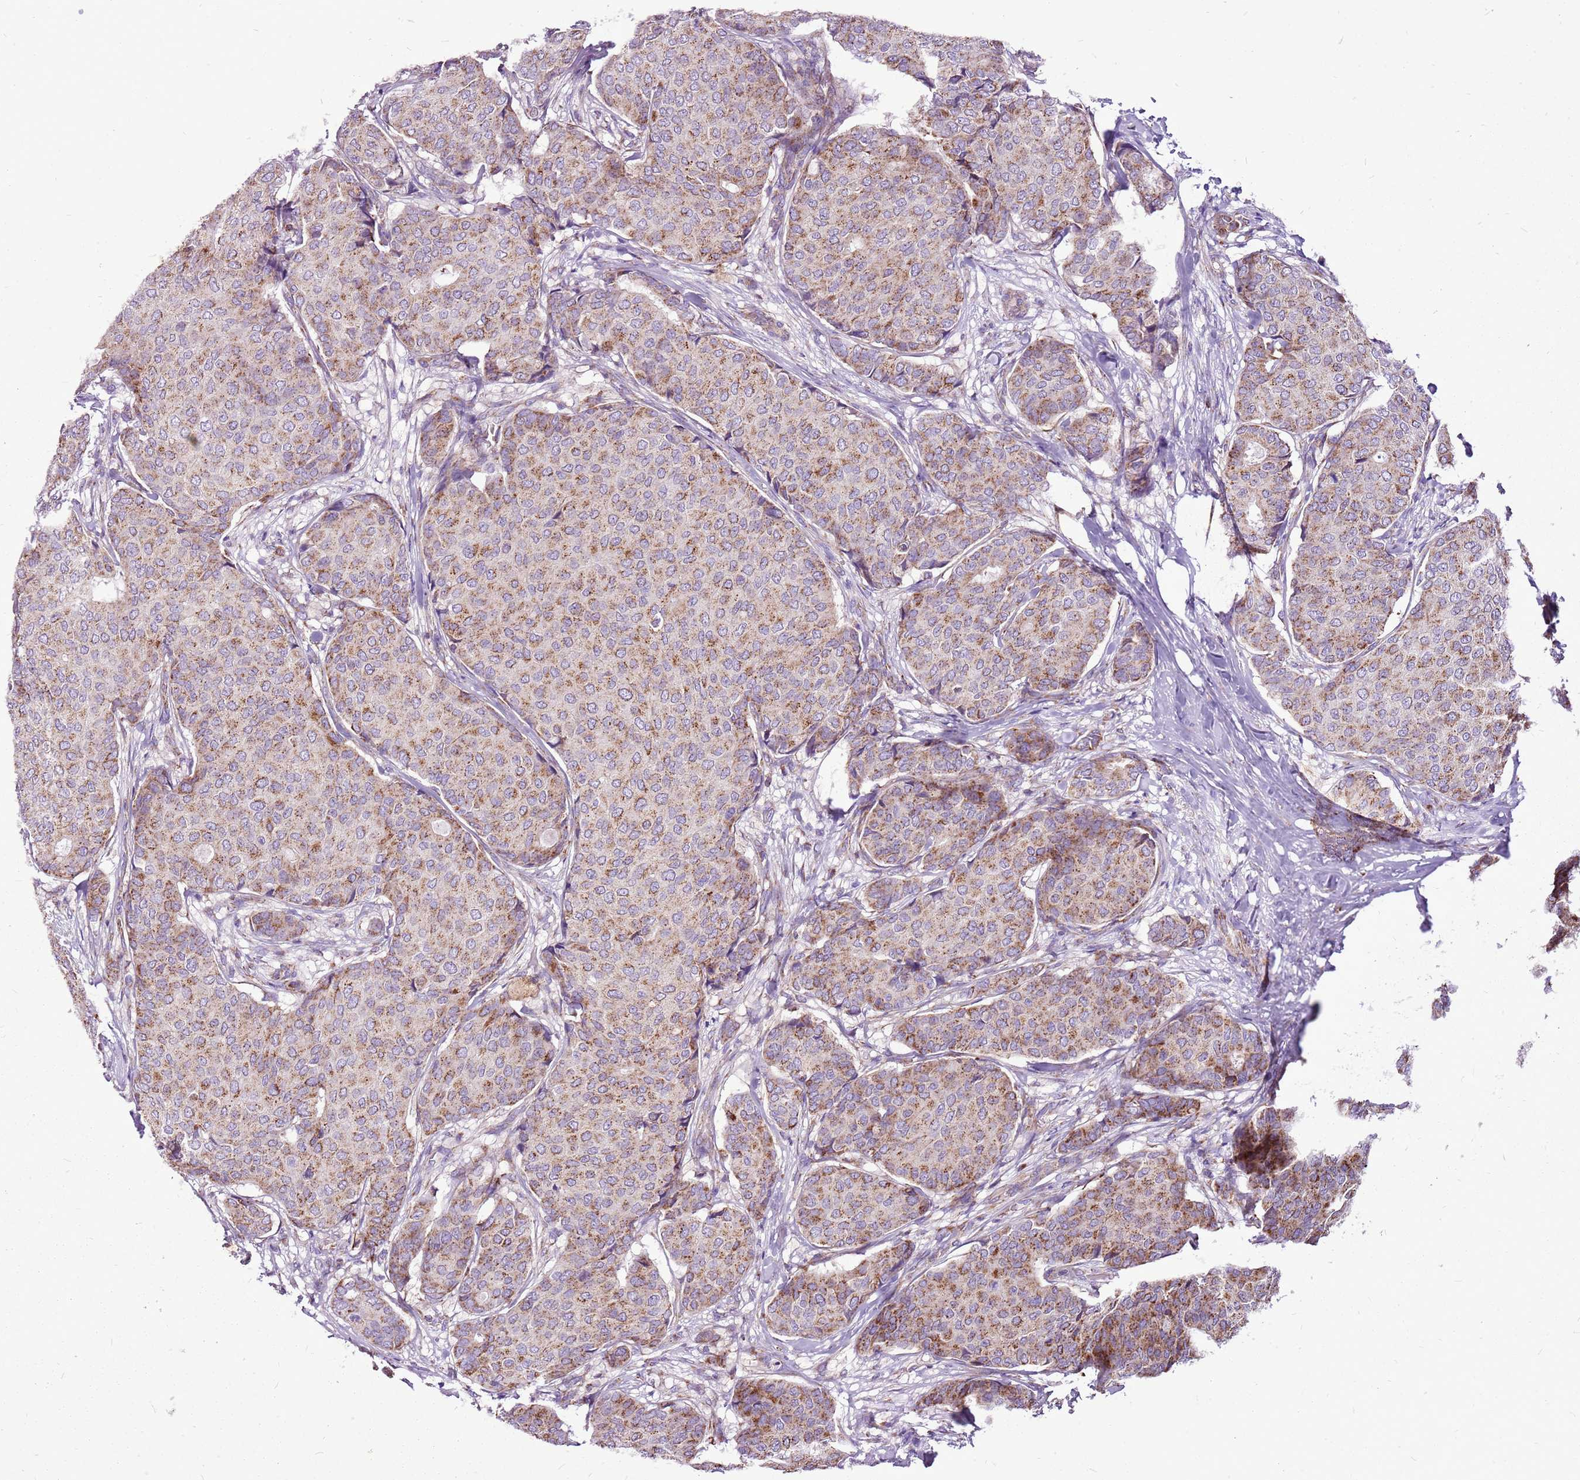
{"staining": {"intensity": "moderate", "quantity": ">75%", "location": "cytoplasmic/membranous"}, "tissue": "breast cancer", "cell_type": "Tumor cells", "image_type": "cancer", "snomed": [{"axis": "morphology", "description": "Duct carcinoma"}, {"axis": "topography", "description": "Breast"}], "caption": "Immunohistochemistry image of neoplastic tissue: human breast cancer stained using immunohistochemistry demonstrates medium levels of moderate protein expression localized specifically in the cytoplasmic/membranous of tumor cells, appearing as a cytoplasmic/membranous brown color.", "gene": "GCDH", "patient": {"sex": "female", "age": 75}}